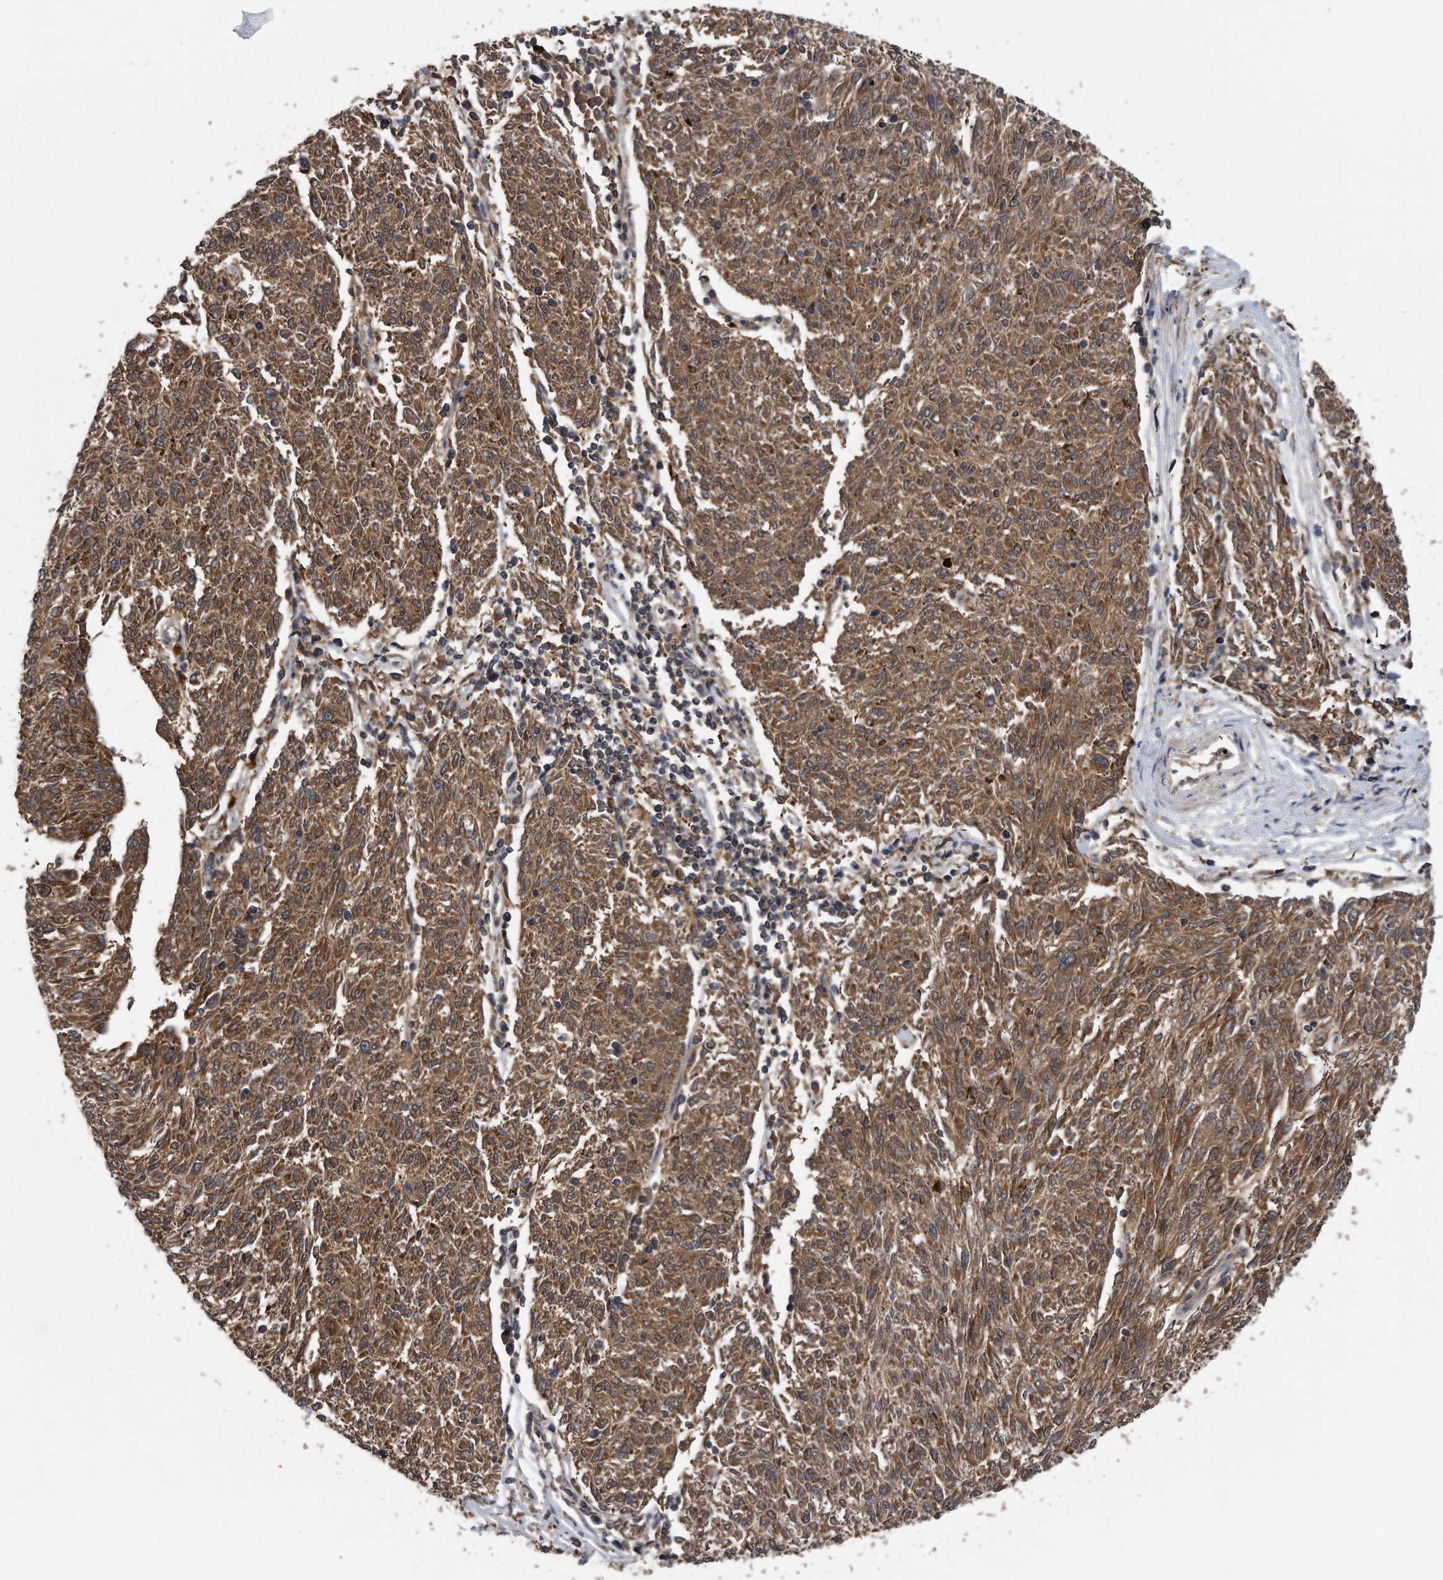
{"staining": {"intensity": "moderate", "quantity": ">75%", "location": "cytoplasmic/membranous"}, "tissue": "melanoma", "cell_type": "Tumor cells", "image_type": "cancer", "snomed": [{"axis": "morphology", "description": "Malignant melanoma, NOS"}, {"axis": "topography", "description": "Skin"}], "caption": "Approximately >75% of tumor cells in human melanoma display moderate cytoplasmic/membranous protein expression as visualized by brown immunohistochemical staining.", "gene": "ALPK2", "patient": {"sex": "female", "age": 72}}